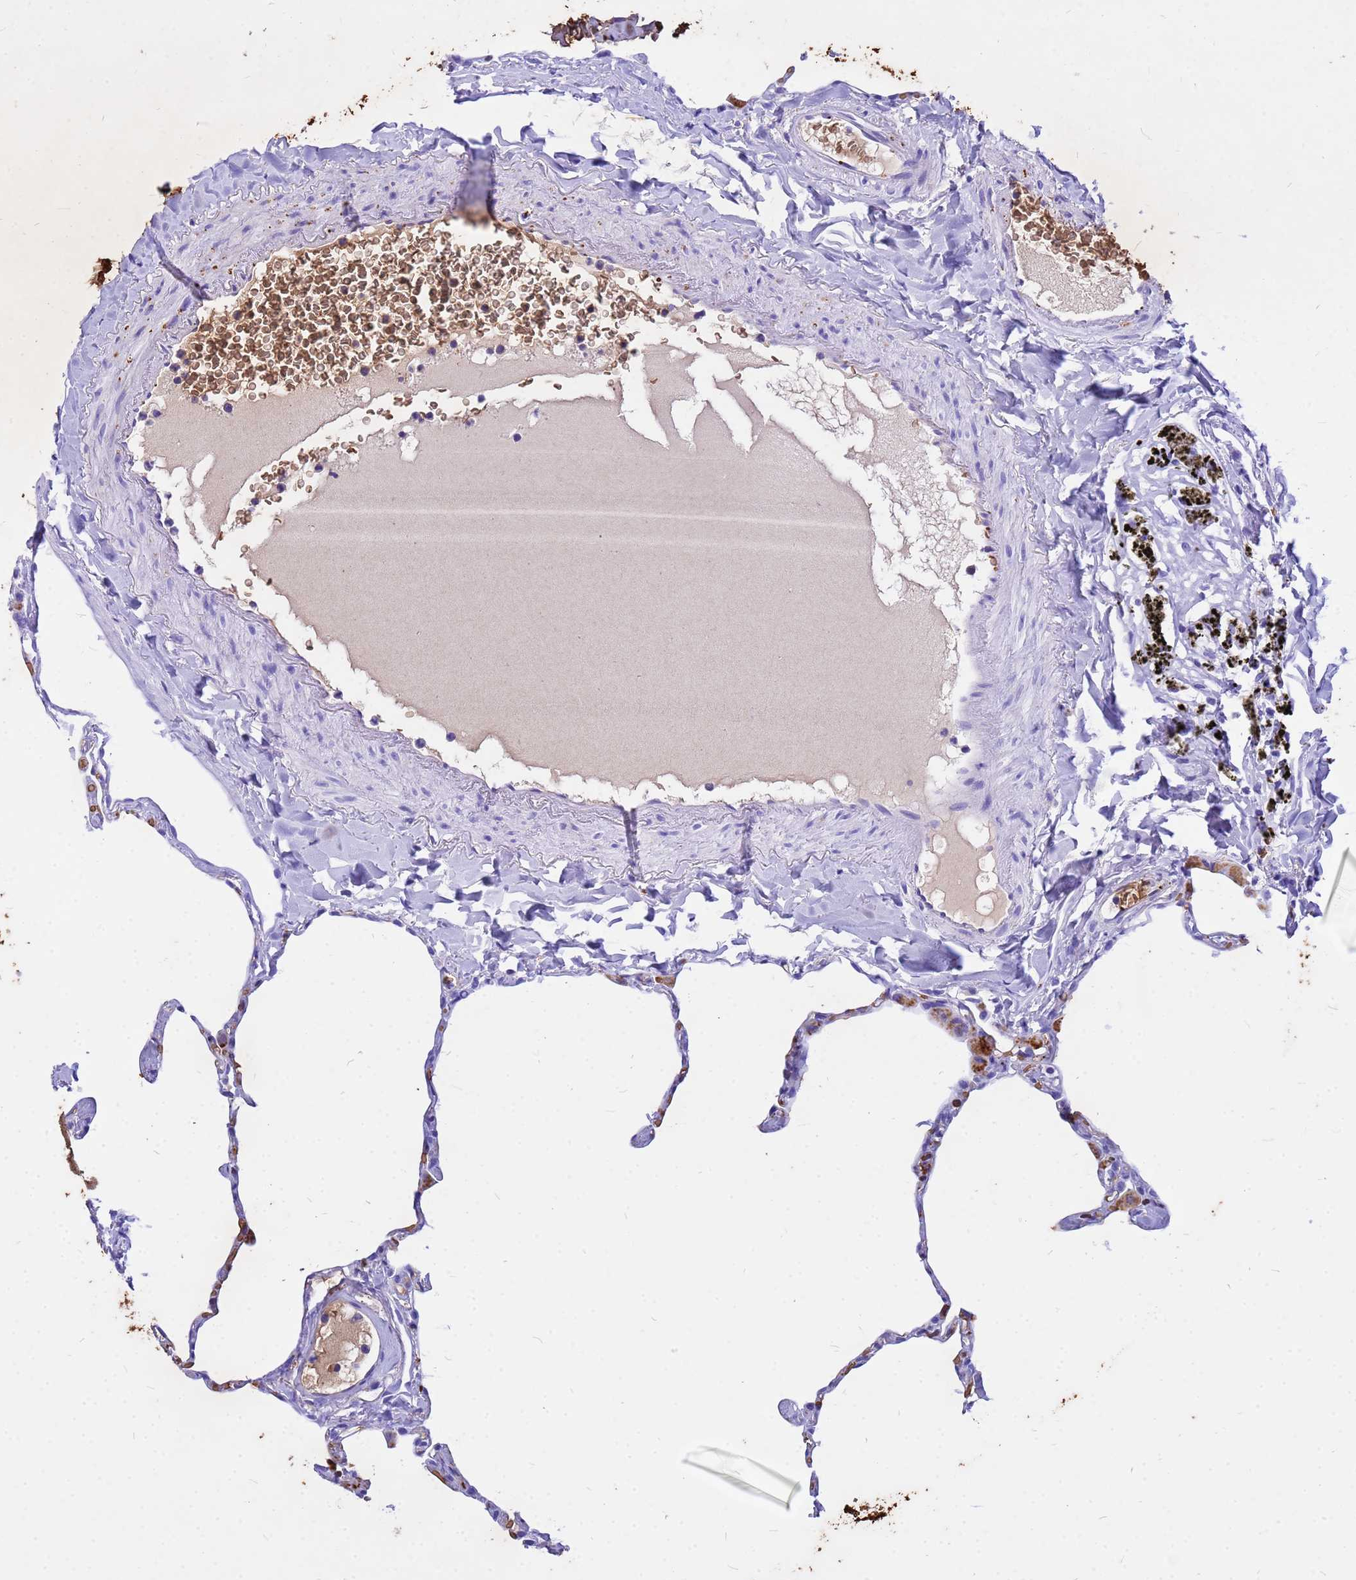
{"staining": {"intensity": "strong", "quantity": "25%-75%", "location": "cytoplasmic/membranous"}, "tissue": "lung", "cell_type": "Alveolar cells", "image_type": "normal", "snomed": [{"axis": "morphology", "description": "Normal tissue, NOS"}, {"axis": "topography", "description": "Lung"}], "caption": "This is a photomicrograph of IHC staining of normal lung, which shows strong positivity in the cytoplasmic/membranous of alveolar cells.", "gene": "HBA1", "patient": {"sex": "male", "age": 65}}